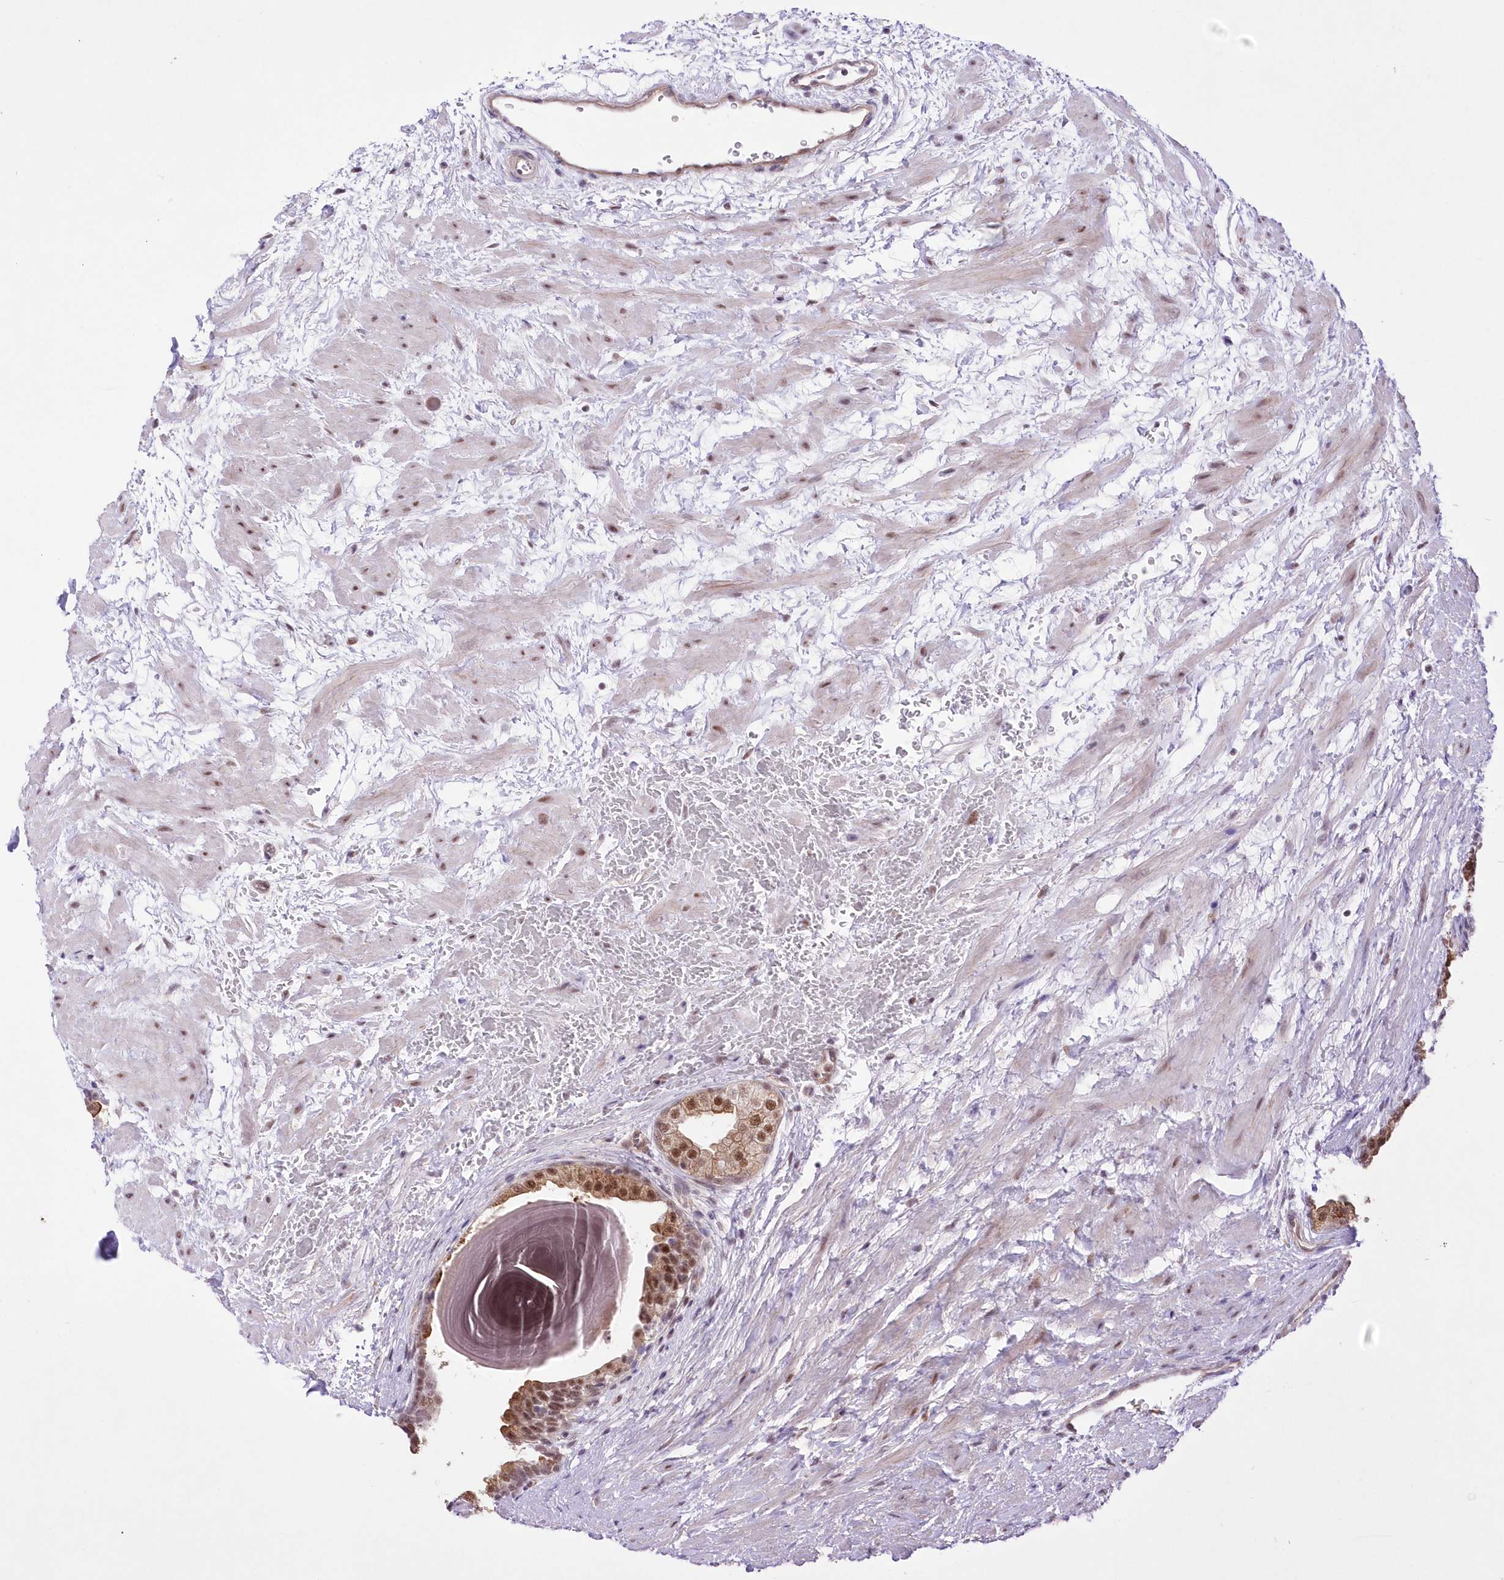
{"staining": {"intensity": "moderate", "quantity": ">75%", "location": "nuclear"}, "tissue": "prostate", "cell_type": "Glandular cells", "image_type": "normal", "snomed": [{"axis": "morphology", "description": "Normal tissue, NOS"}, {"axis": "topography", "description": "Prostate"}], "caption": "High-power microscopy captured an immunohistochemistry (IHC) histopathology image of normal prostate, revealing moderate nuclear expression in approximately >75% of glandular cells.", "gene": "NSUN2", "patient": {"sex": "male", "age": 48}}